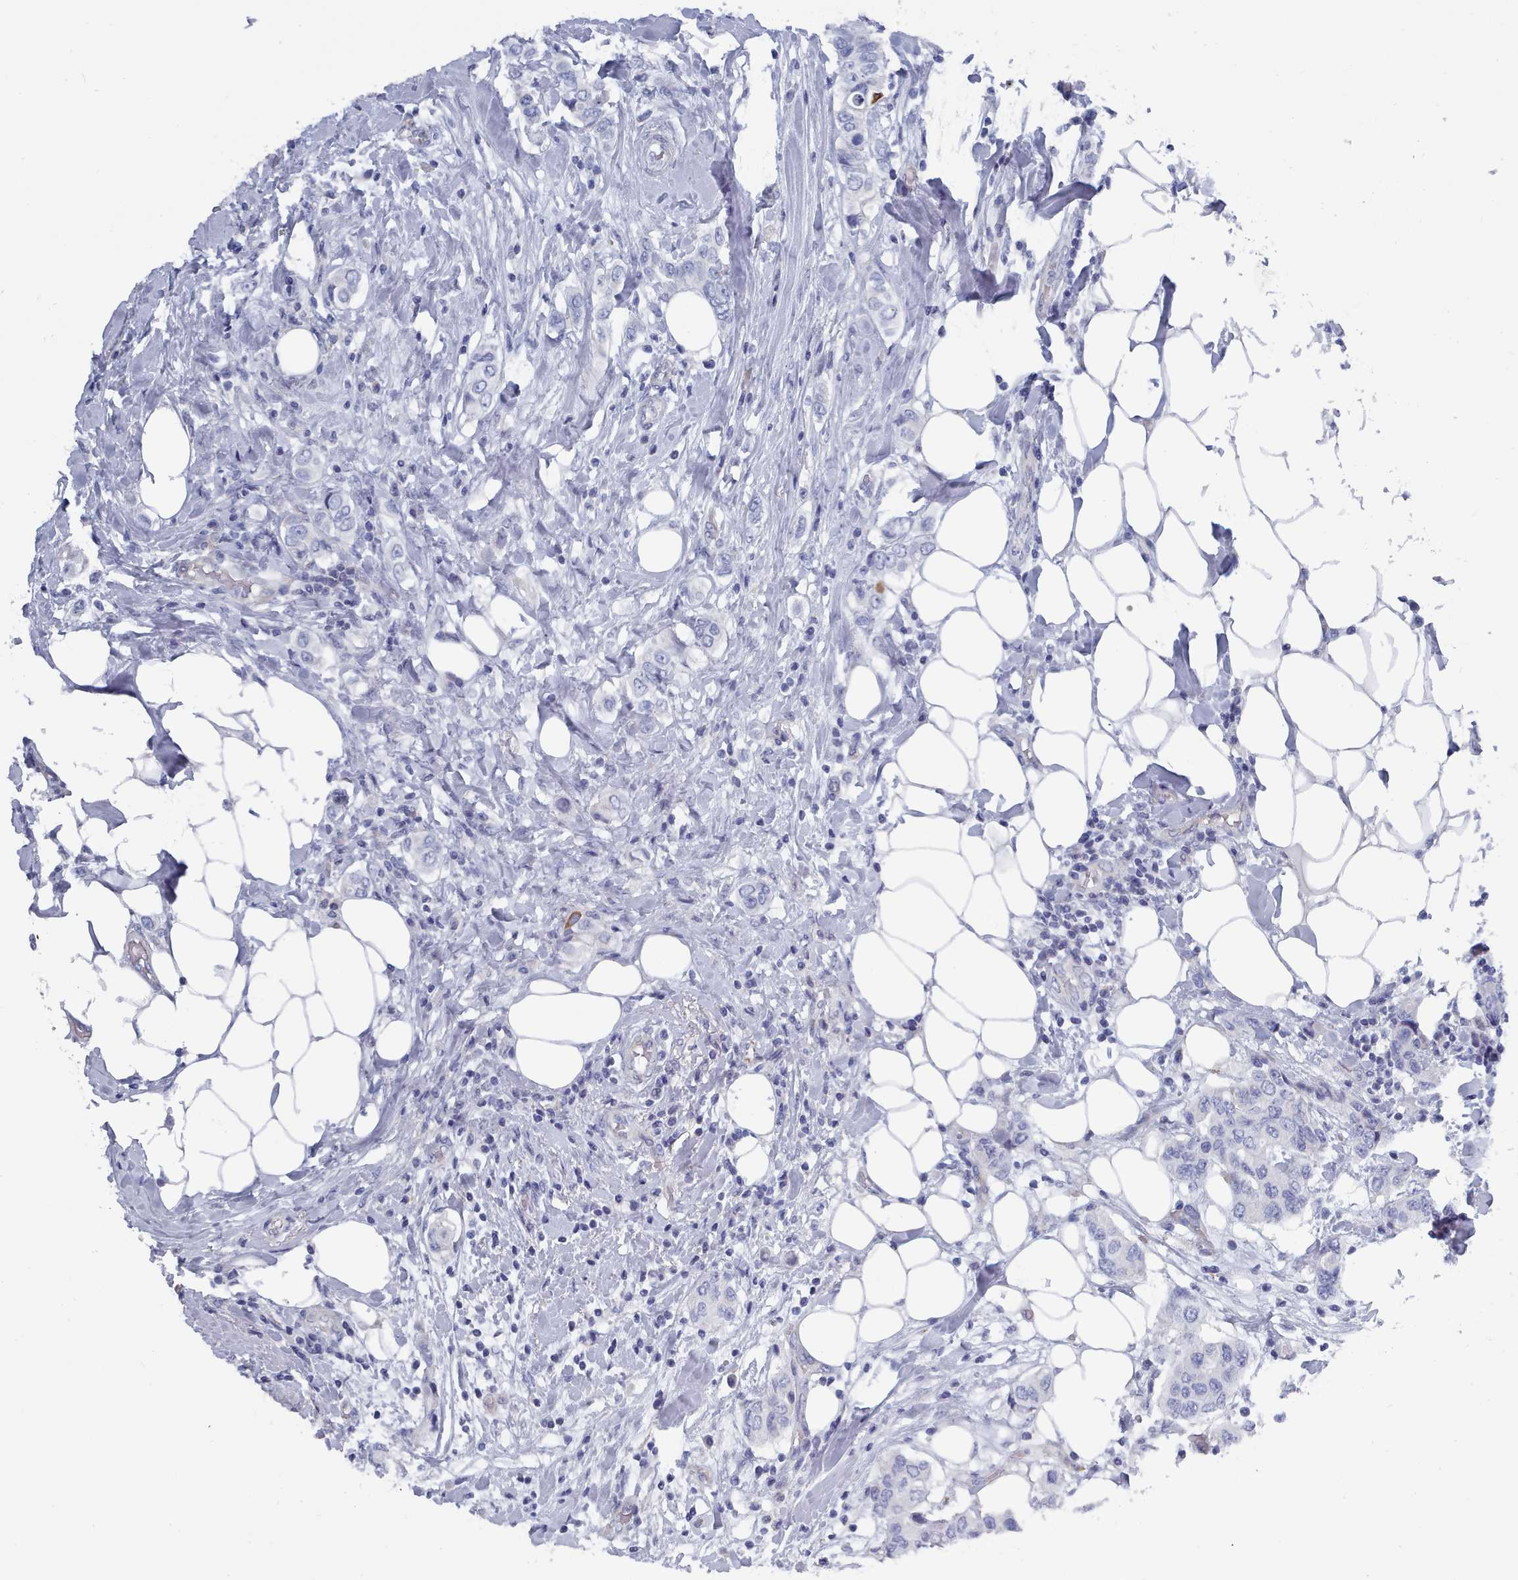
{"staining": {"intensity": "negative", "quantity": "none", "location": "none"}, "tissue": "breast cancer", "cell_type": "Tumor cells", "image_type": "cancer", "snomed": [{"axis": "morphology", "description": "Lobular carcinoma"}, {"axis": "topography", "description": "Breast"}], "caption": "The IHC photomicrograph has no significant staining in tumor cells of lobular carcinoma (breast) tissue. (DAB IHC with hematoxylin counter stain).", "gene": "PDE4C", "patient": {"sex": "female", "age": 51}}